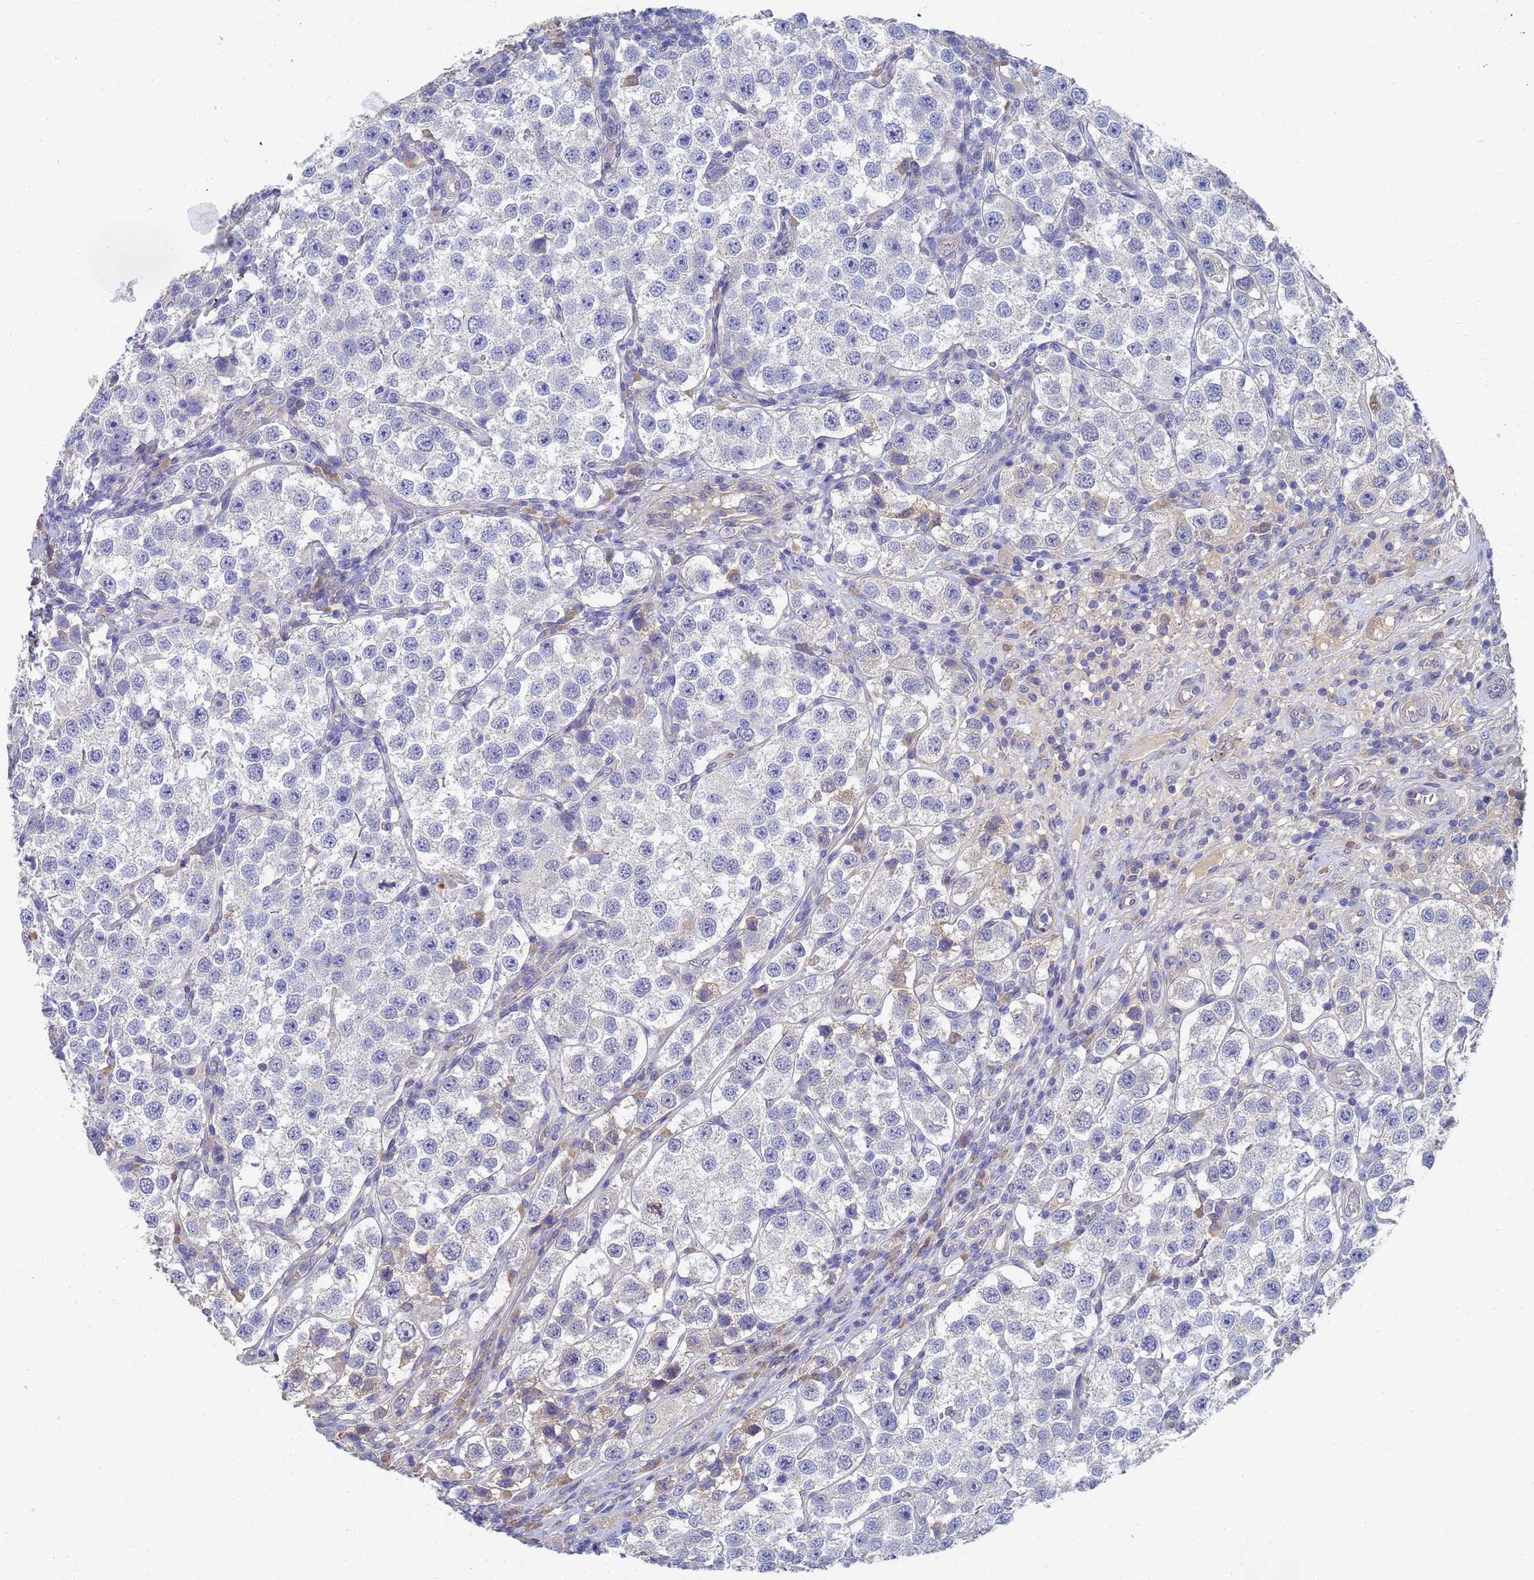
{"staining": {"intensity": "negative", "quantity": "none", "location": "none"}, "tissue": "testis cancer", "cell_type": "Tumor cells", "image_type": "cancer", "snomed": [{"axis": "morphology", "description": "Seminoma, NOS"}, {"axis": "topography", "description": "Testis"}], "caption": "Photomicrograph shows no significant protein expression in tumor cells of seminoma (testis). (Stains: DAB (3,3'-diaminobenzidine) IHC with hematoxylin counter stain, Microscopy: brightfield microscopy at high magnification).", "gene": "LBX2", "patient": {"sex": "male", "age": 37}}